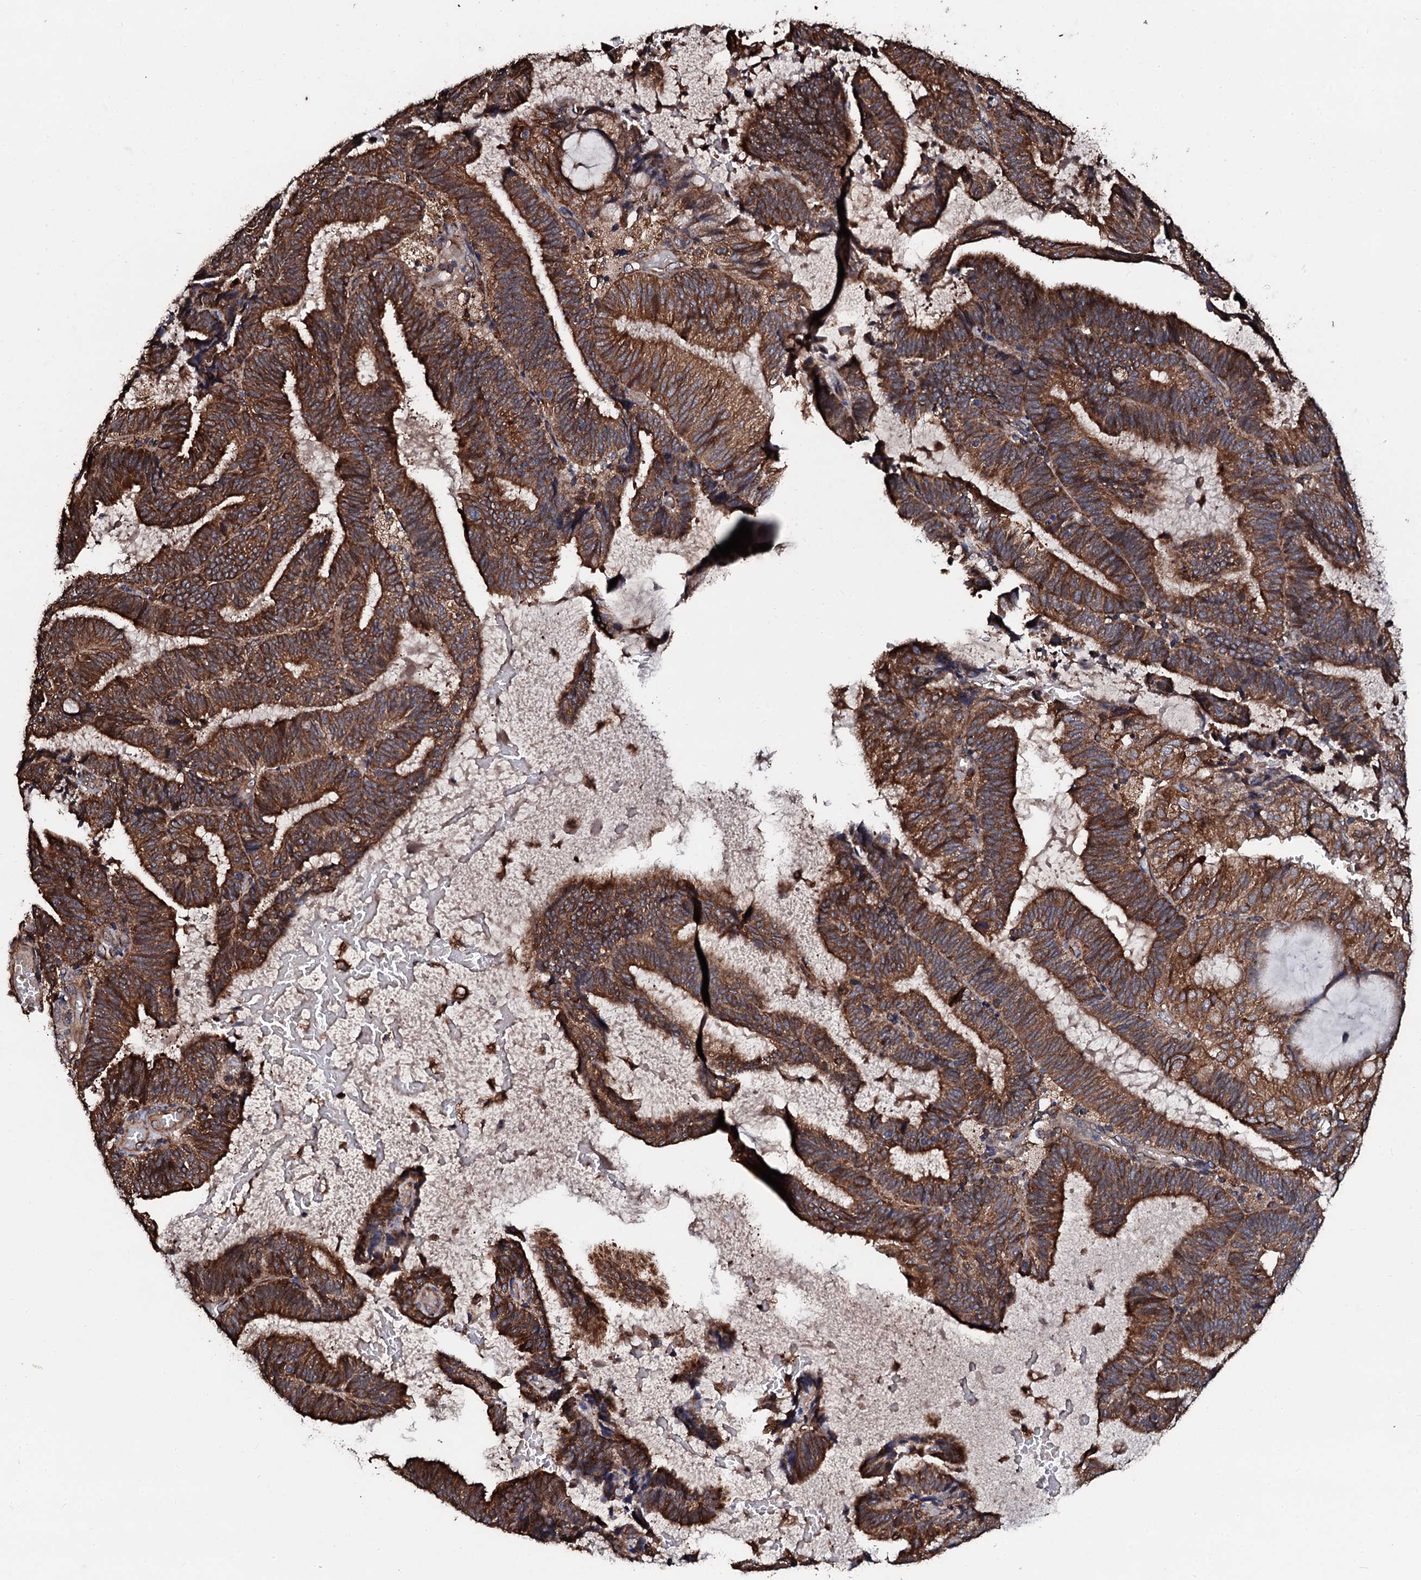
{"staining": {"intensity": "strong", "quantity": ">75%", "location": "cytoplasmic/membranous"}, "tissue": "endometrial cancer", "cell_type": "Tumor cells", "image_type": "cancer", "snomed": [{"axis": "morphology", "description": "Adenocarcinoma, NOS"}, {"axis": "topography", "description": "Endometrium"}], "caption": "A brown stain shows strong cytoplasmic/membranous positivity of a protein in human endometrial cancer tumor cells.", "gene": "CKAP5", "patient": {"sex": "female", "age": 81}}